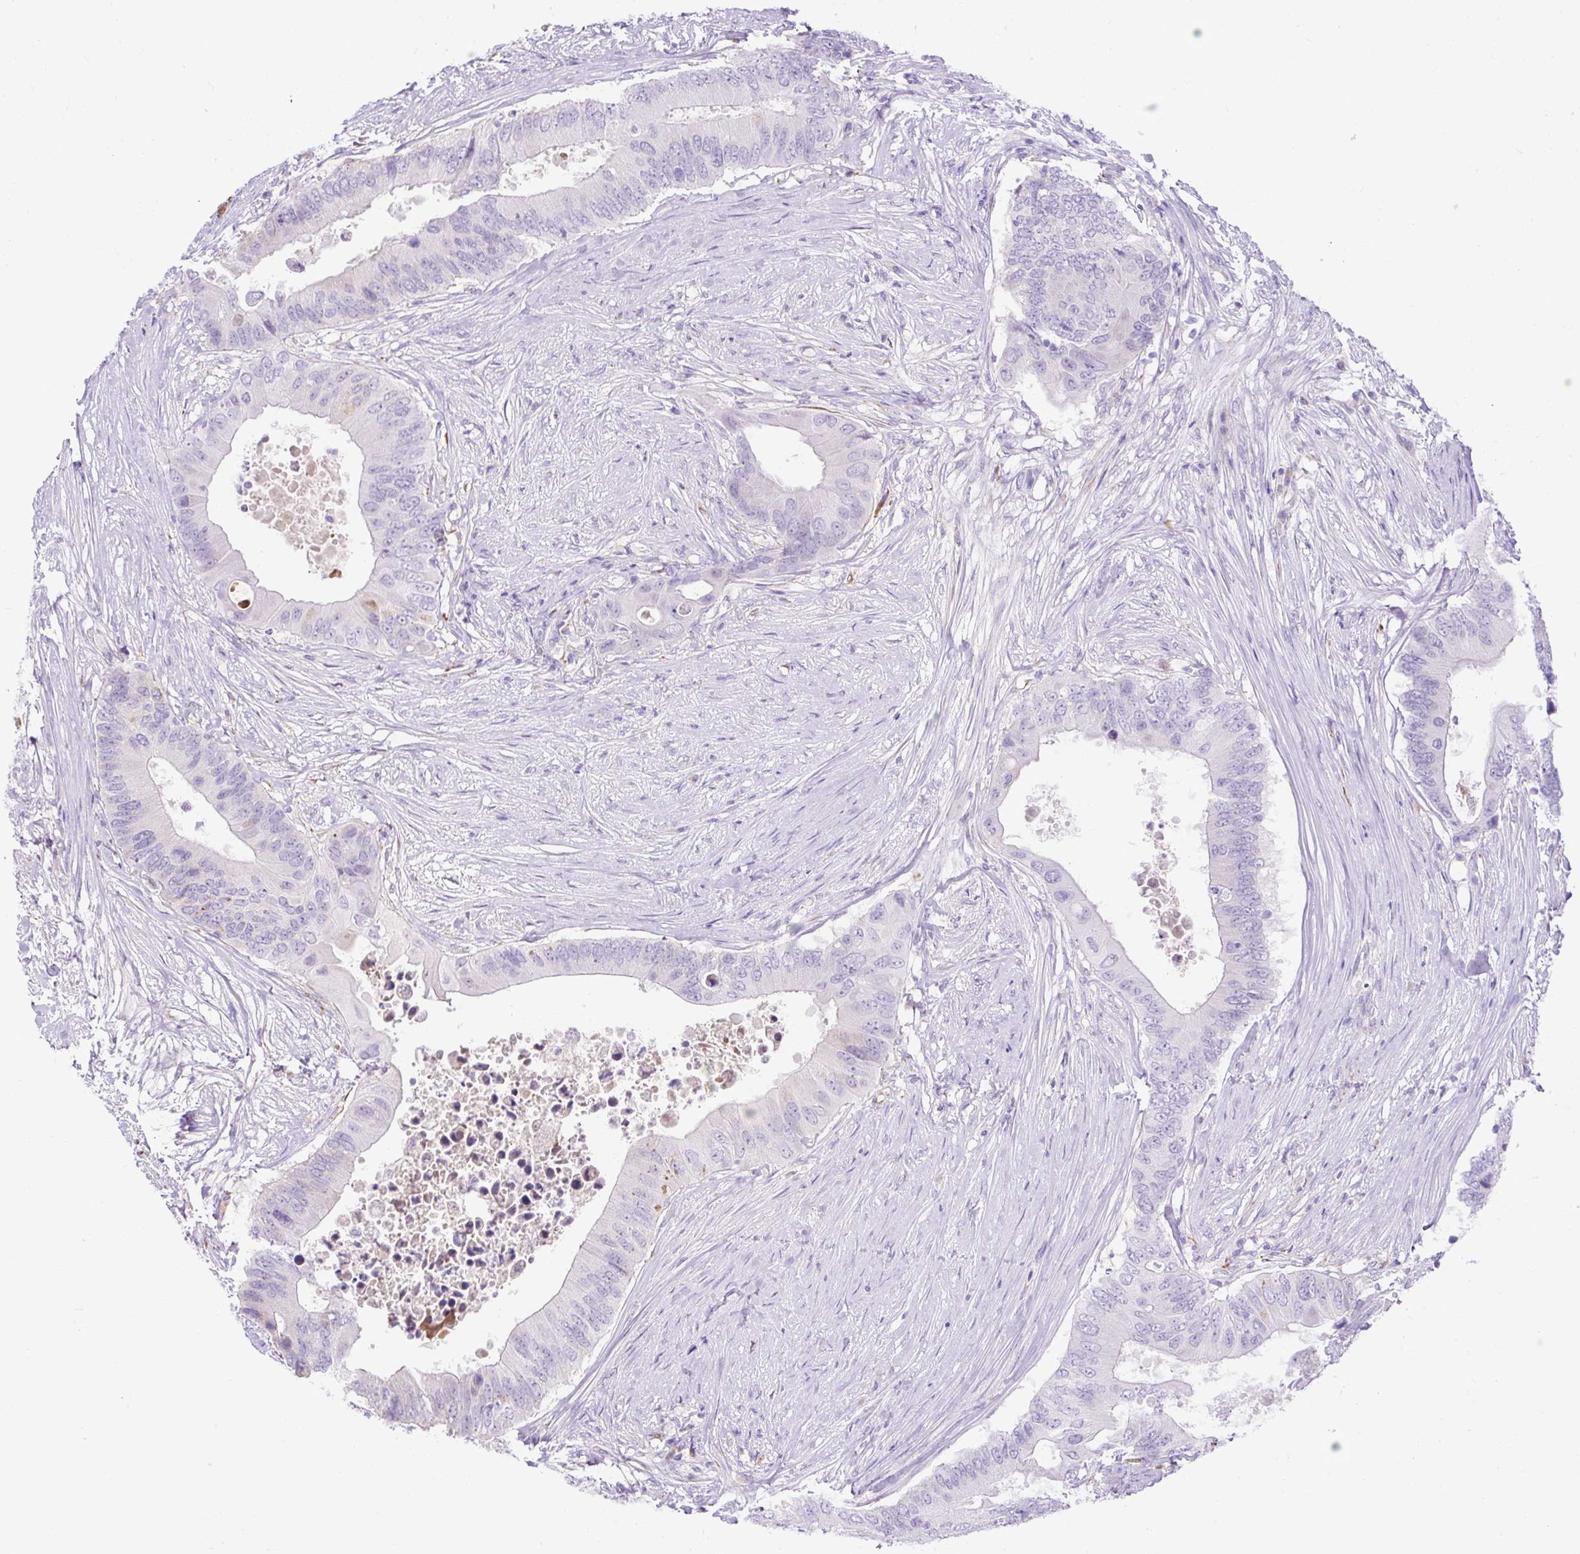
{"staining": {"intensity": "negative", "quantity": "none", "location": "none"}, "tissue": "colorectal cancer", "cell_type": "Tumor cells", "image_type": "cancer", "snomed": [{"axis": "morphology", "description": "Adenocarcinoma, NOS"}, {"axis": "topography", "description": "Colon"}], "caption": "Tumor cells are negative for brown protein staining in colorectal cancer (adenocarcinoma).", "gene": "SPTBN5", "patient": {"sex": "male", "age": 71}}